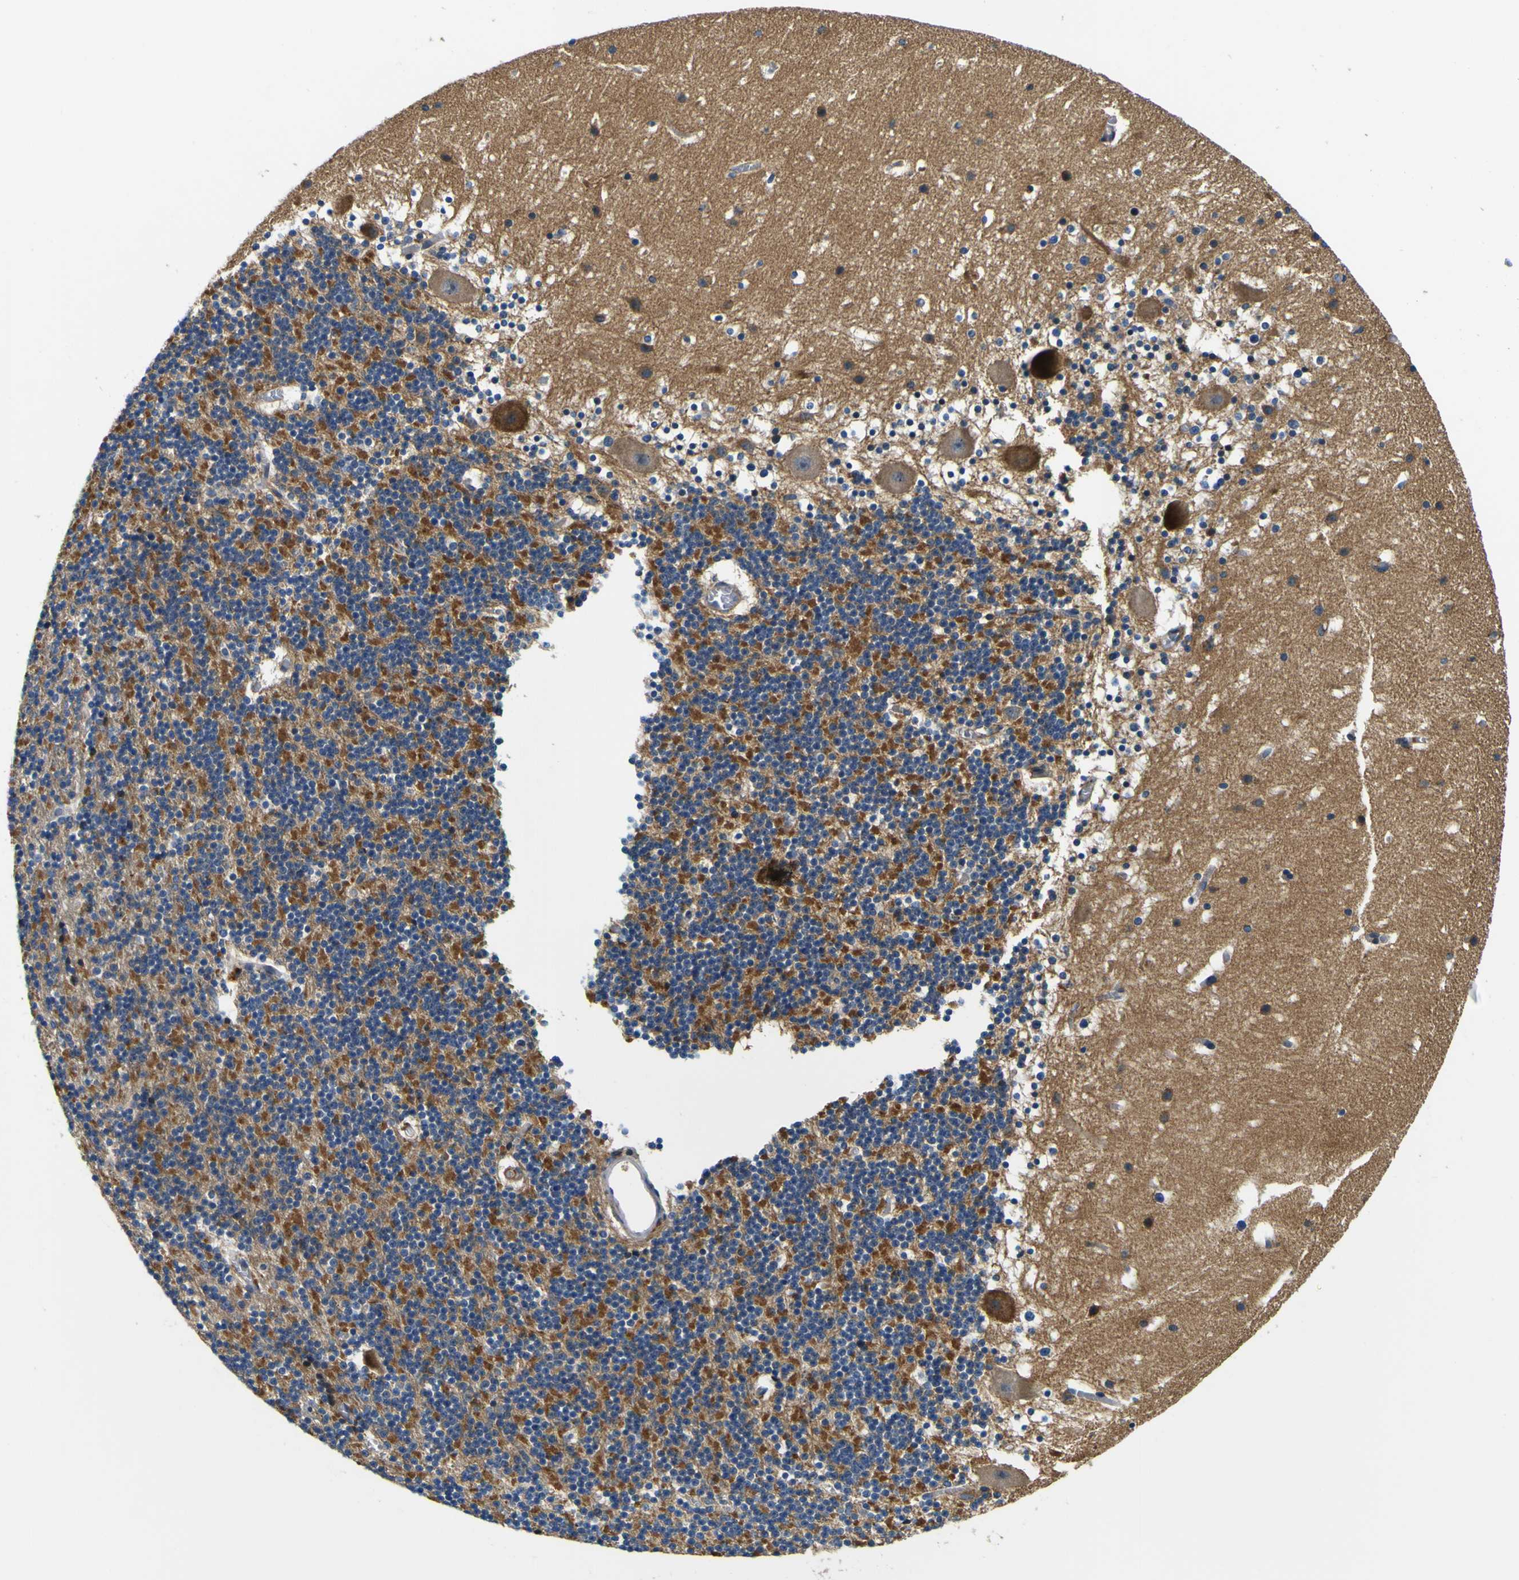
{"staining": {"intensity": "strong", "quantity": "25%-75%", "location": "cytoplasmic/membranous"}, "tissue": "cerebellum", "cell_type": "Cells in granular layer", "image_type": "normal", "snomed": [{"axis": "morphology", "description": "Normal tissue, NOS"}, {"axis": "topography", "description": "Cerebellum"}], "caption": "Immunohistochemistry (IHC) of benign cerebellum reveals high levels of strong cytoplasmic/membranous staining in approximately 25%-75% of cells in granular layer.", "gene": "CLSTN1", "patient": {"sex": "male", "age": 45}}